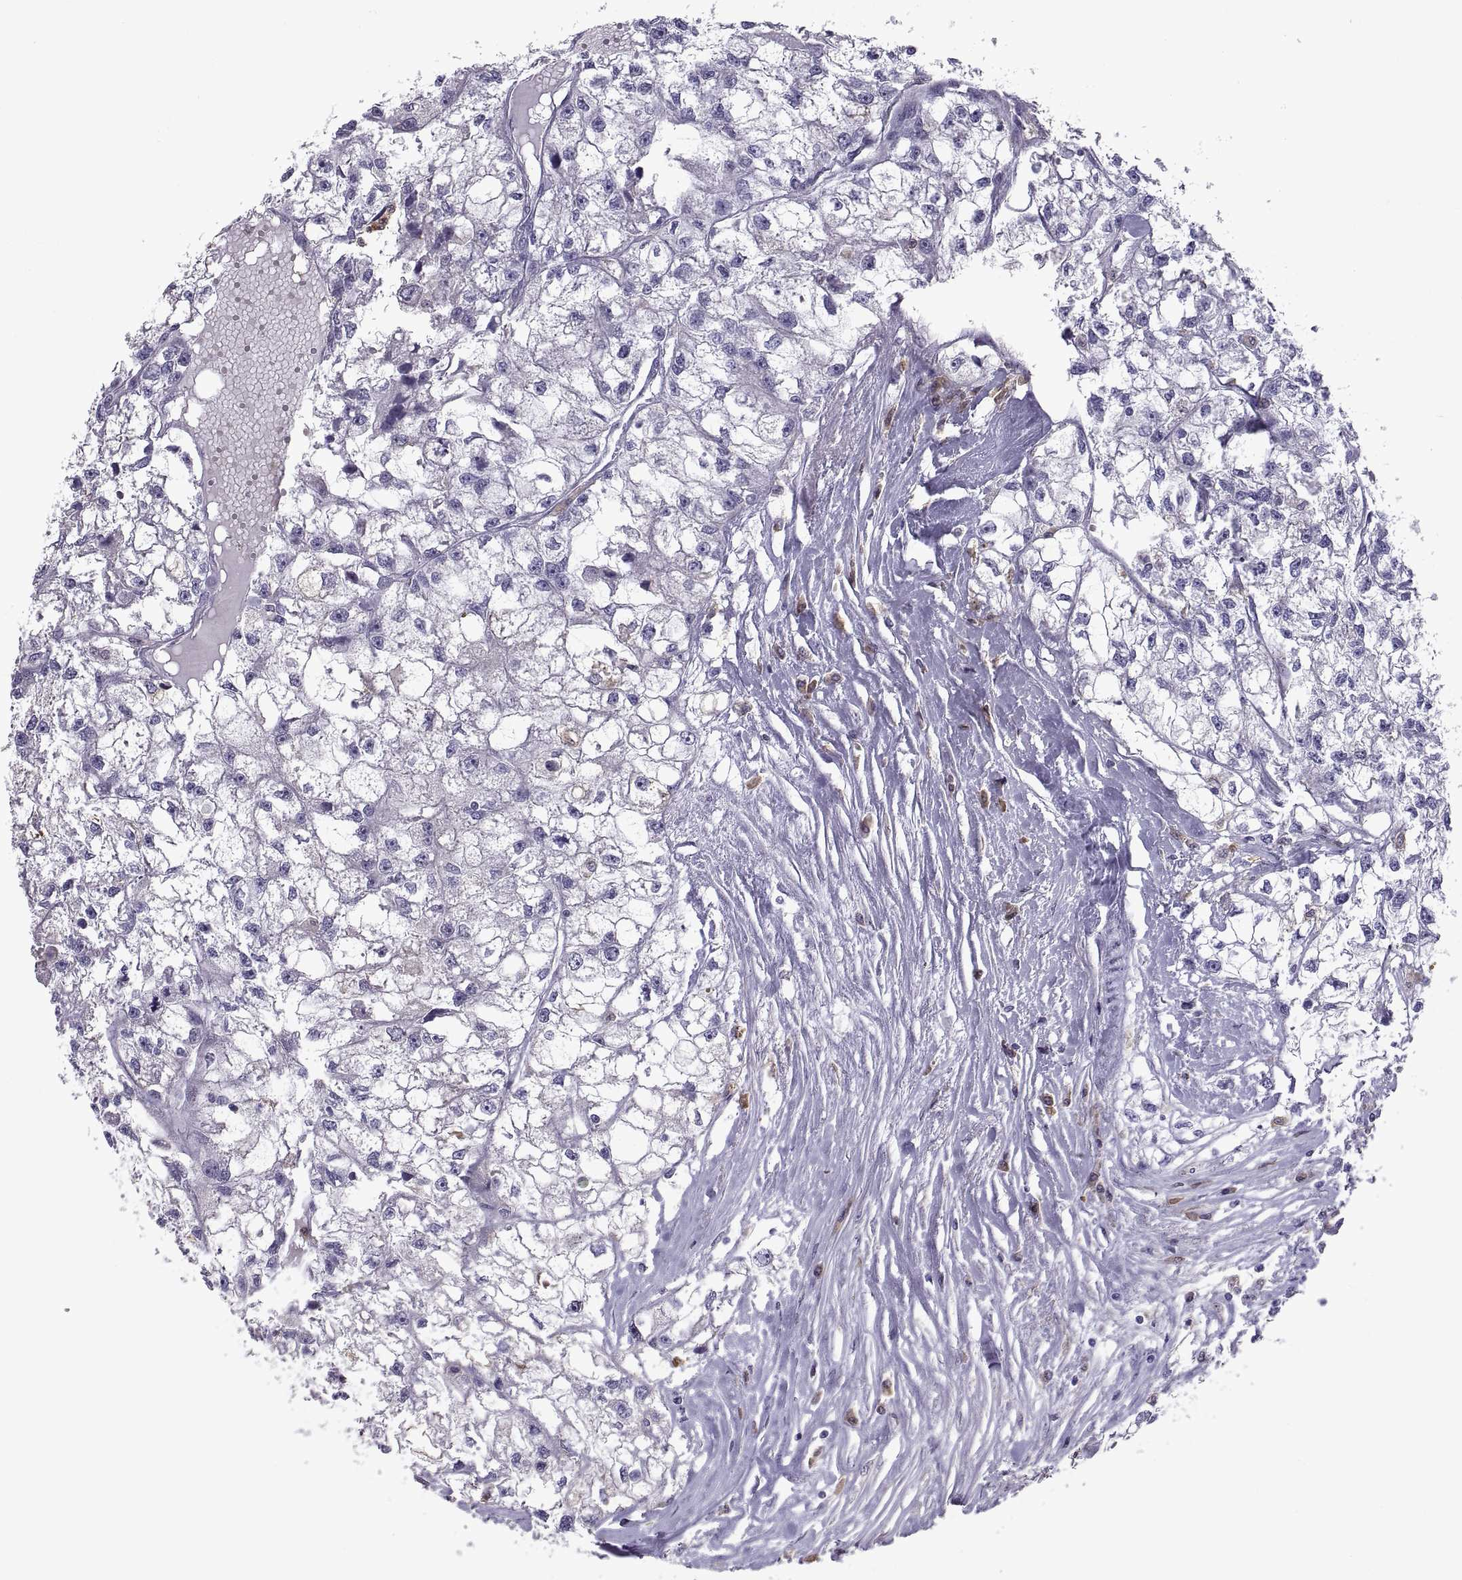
{"staining": {"intensity": "negative", "quantity": "none", "location": "none"}, "tissue": "renal cancer", "cell_type": "Tumor cells", "image_type": "cancer", "snomed": [{"axis": "morphology", "description": "Adenocarcinoma, NOS"}, {"axis": "topography", "description": "Kidney"}], "caption": "Tumor cells show no significant expression in adenocarcinoma (renal). Brightfield microscopy of immunohistochemistry (IHC) stained with DAB (brown) and hematoxylin (blue), captured at high magnification.", "gene": "DOK3", "patient": {"sex": "male", "age": 56}}